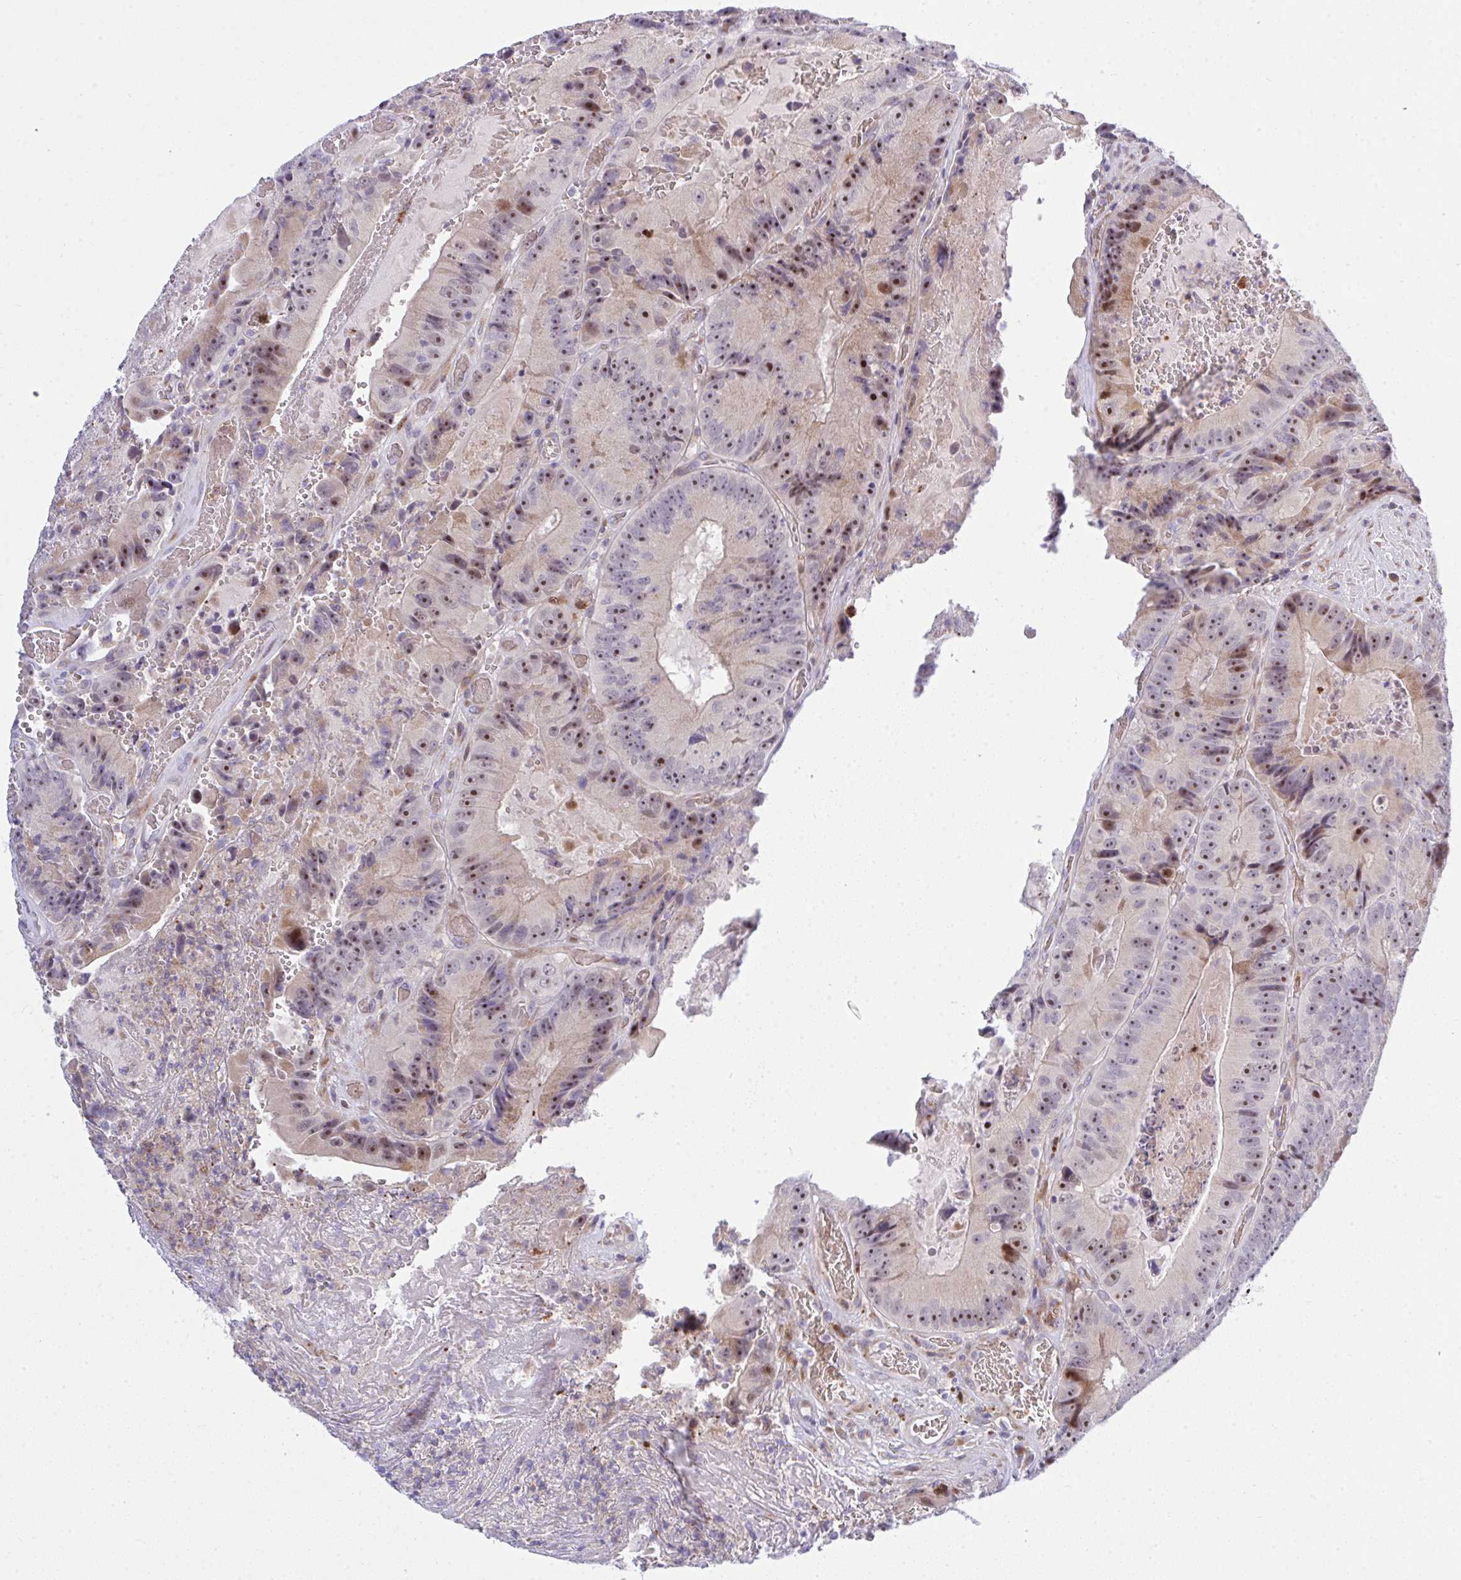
{"staining": {"intensity": "strong", "quantity": "25%-75%", "location": "nuclear"}, "tissue": "colorectal cancer", "cell_type": "Tumor cells", "image_type": "cancer", "snomed": [{"axis": "morphology", "description": "Adenocarcinoma, NOS"}, {"axis": "topography", "description": "Colon"}], "caption": "Immunohistochemistry (IHC) image of neoplastic tissue: adenocarcinoma (colorectal) stained using immunohistochemistry displays high levels of strong protein expression localized specifically in the nuclear of tumor cells, appearing as a nuclear brown color.", "gene": "ZNF554", "patient": {"sex": "female", "age": 86}}